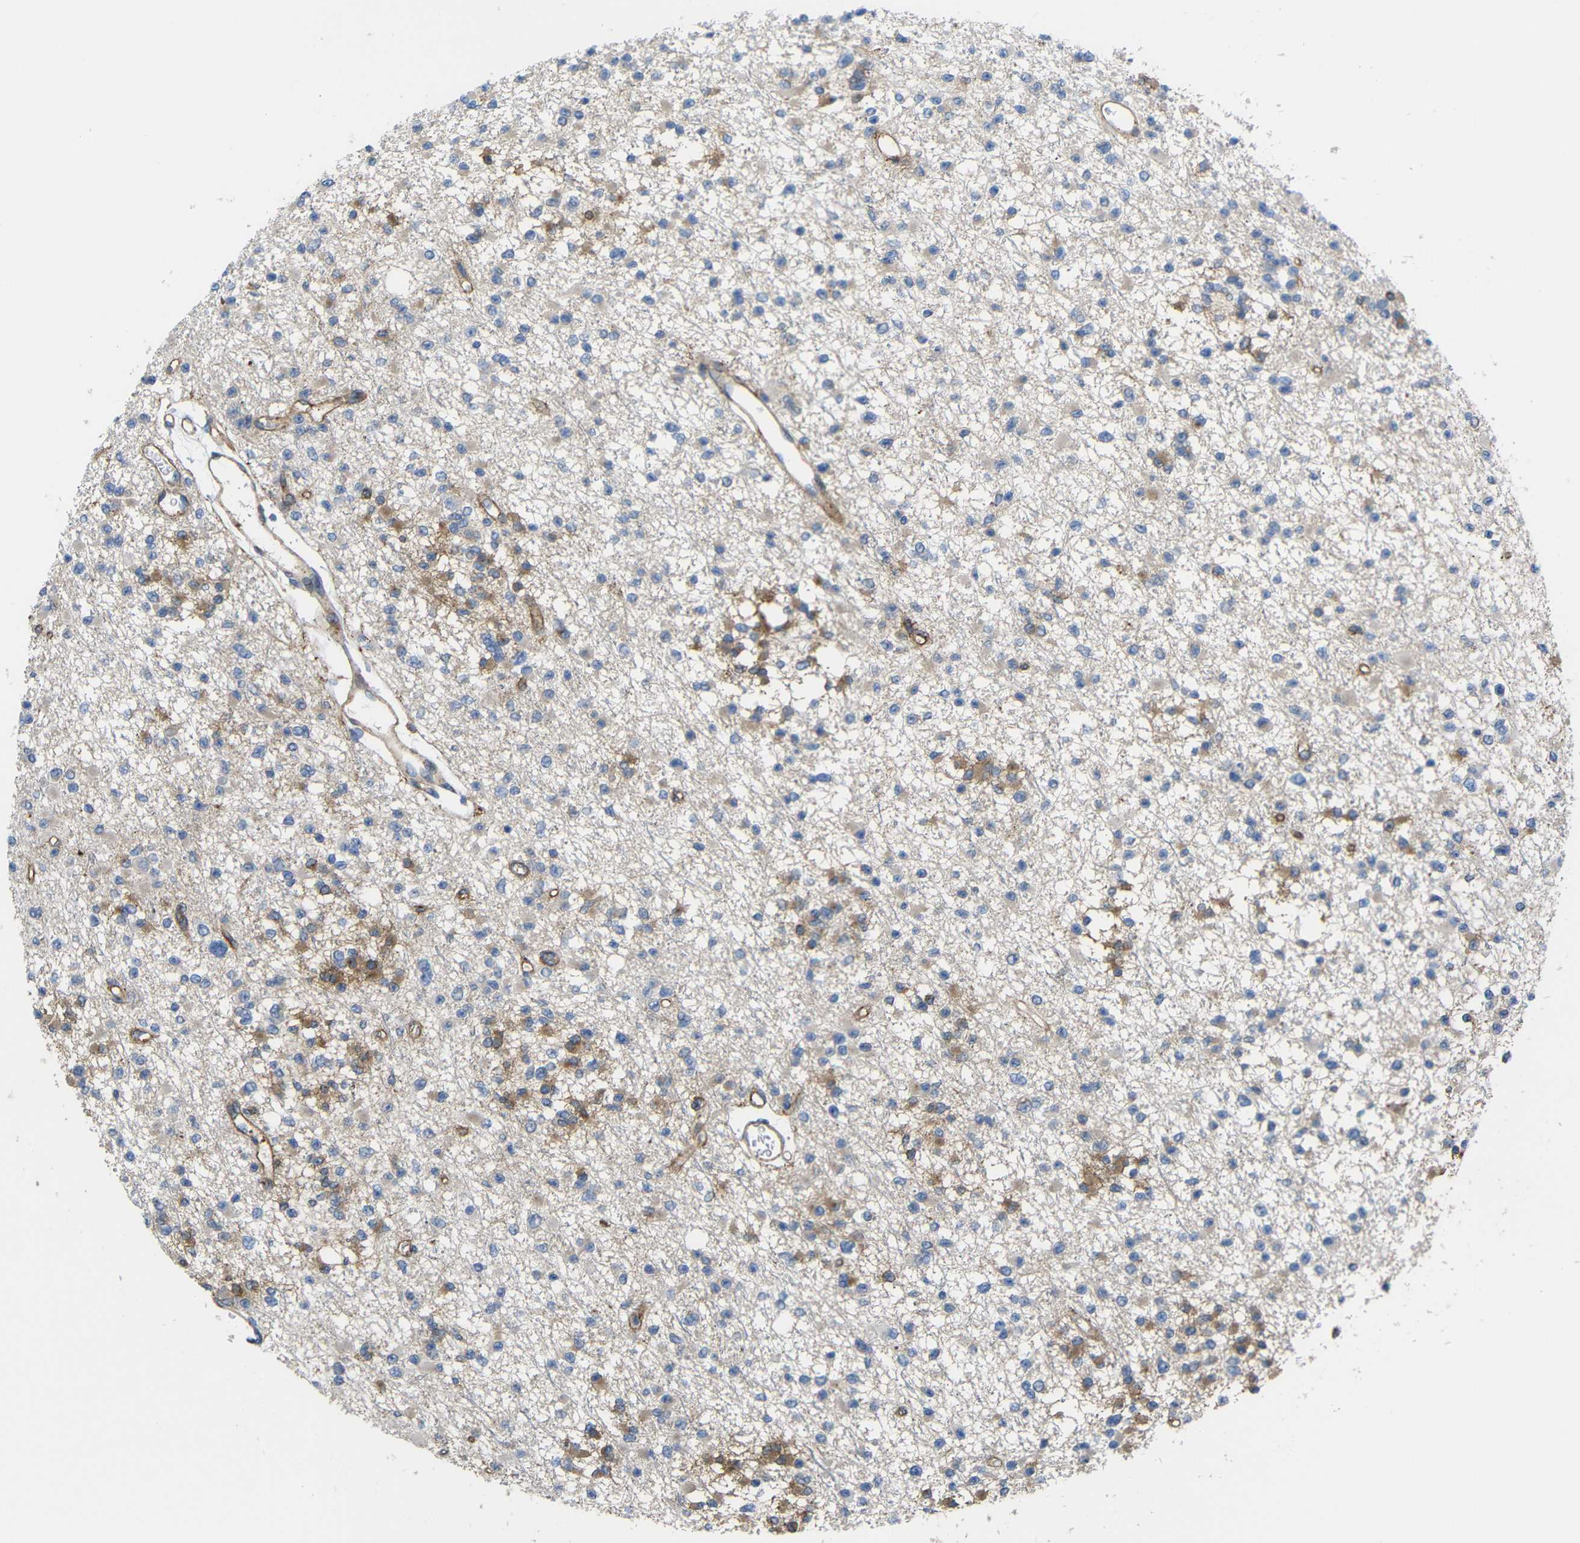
{"staining": {"intensity": "moderate", "quantity": "<25%", "location": "cytoplasmic/membranous"}, "tissue": "glioma", "cell_type": "Tumor cells", "image_type": "cancer", "snomed": [{"axis": "morphology", "description": "Glioma, malignant, Low grade"}, {"axis": "topography", "description": "Brain"}], "caption": "Moderate cytoplasmic/membranous protein staining is present in about <25% of tumor cells in malignant glioma (low-grade).", "gene": "SYPL1", "patient": {"sex": "female", "age": 22}}